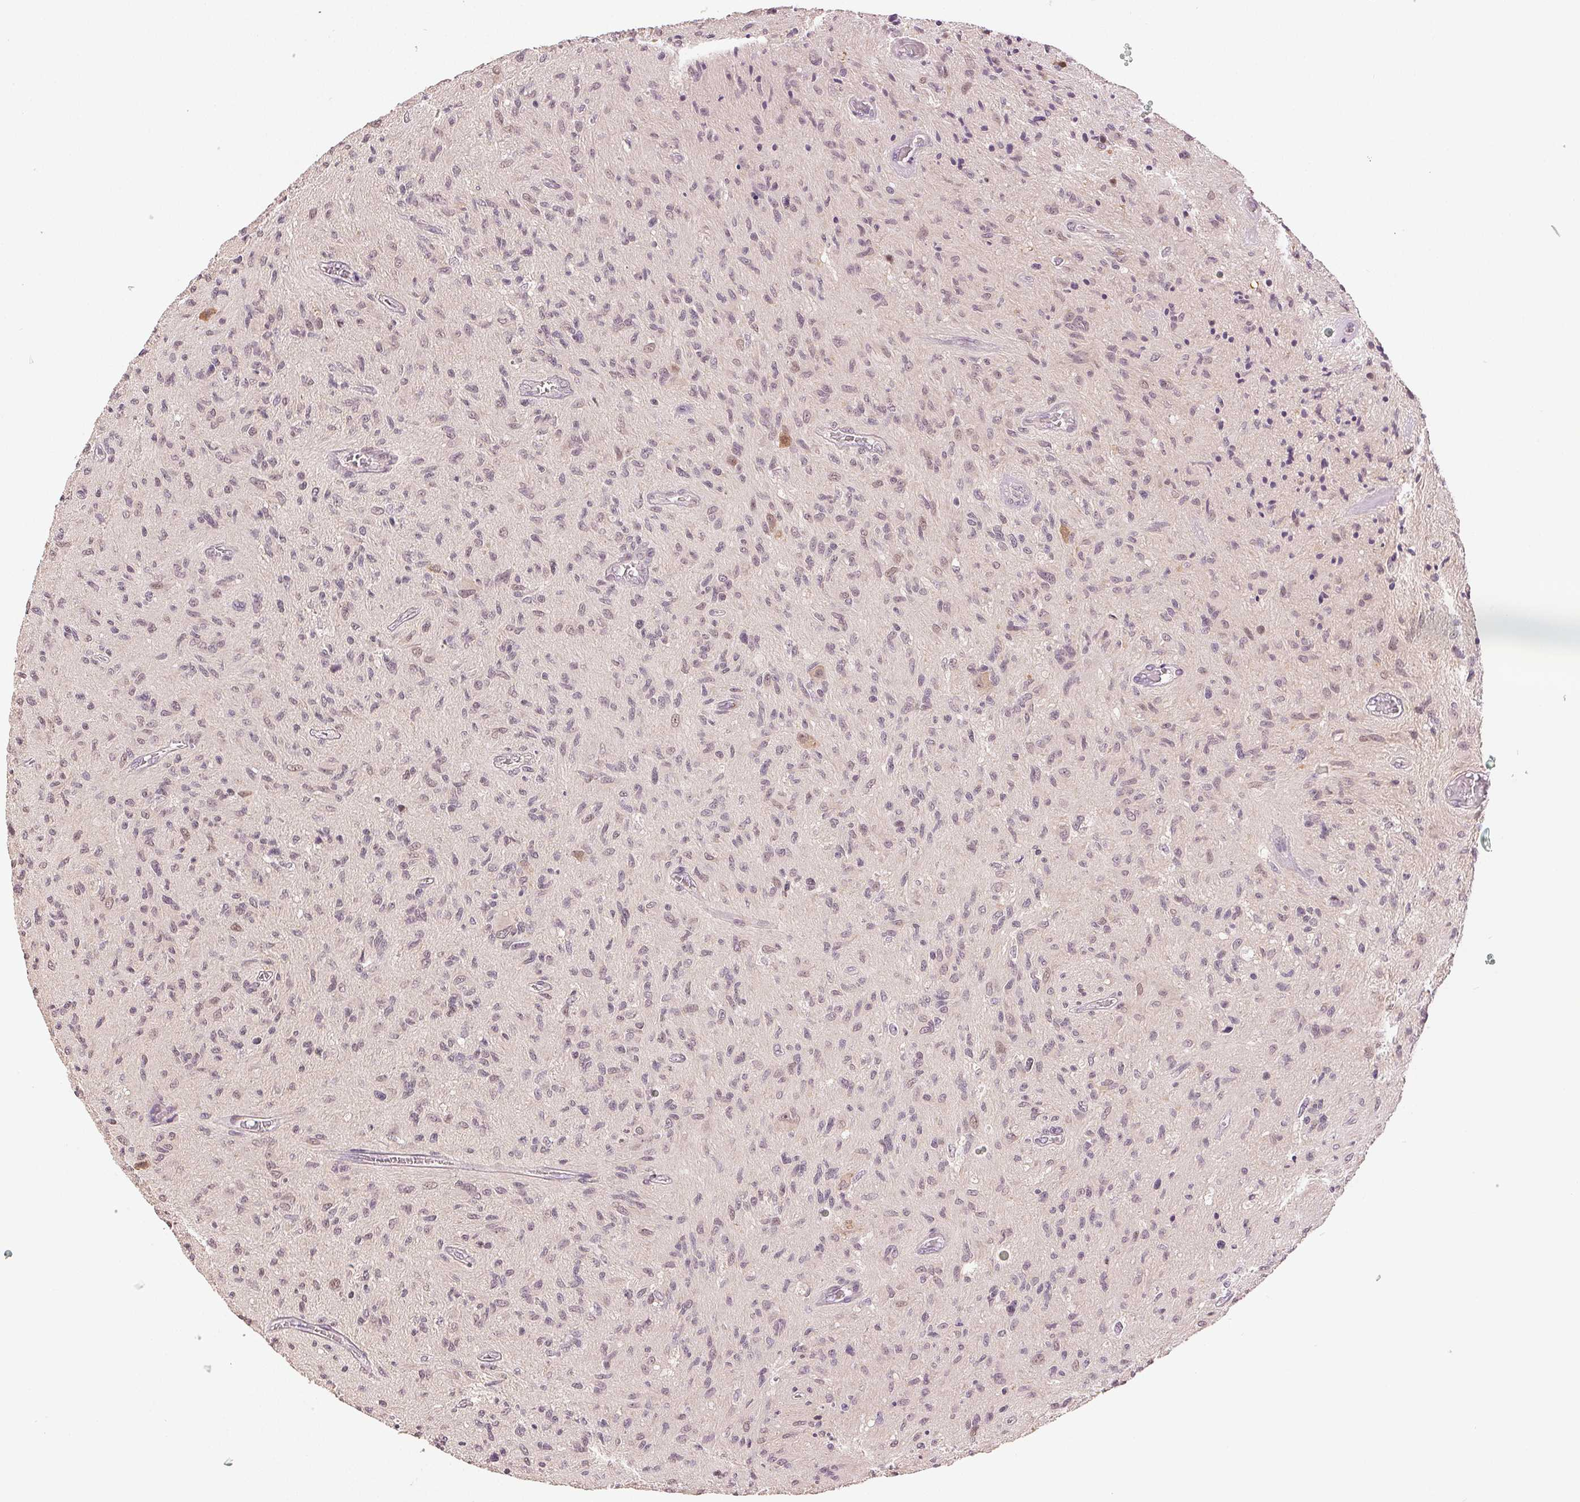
{"staining": {"intensity": "weak", "quantity": "25%-75%", "location": "nuclear"}, "tissue": "glioma", "cell_type": "Tumor cells", "image_type": "cancer", "snomed": [{"axis": "morphology", "description": "Glioma, malignant, High grade"}, {"axis": "topography", "description": "Brain"}], "caption": "The immunohistochemical stain shows weak nuclear staining in tumor cells of glioma tissue. The protein is stained brown, and the nuclei are stained in blue (DAB (3,3'-diaminobenzidine) IHC with brightfield microscopy, high magnification).", "gene": "PLCB1", "patient": {"sex": "male", "age": 54}}